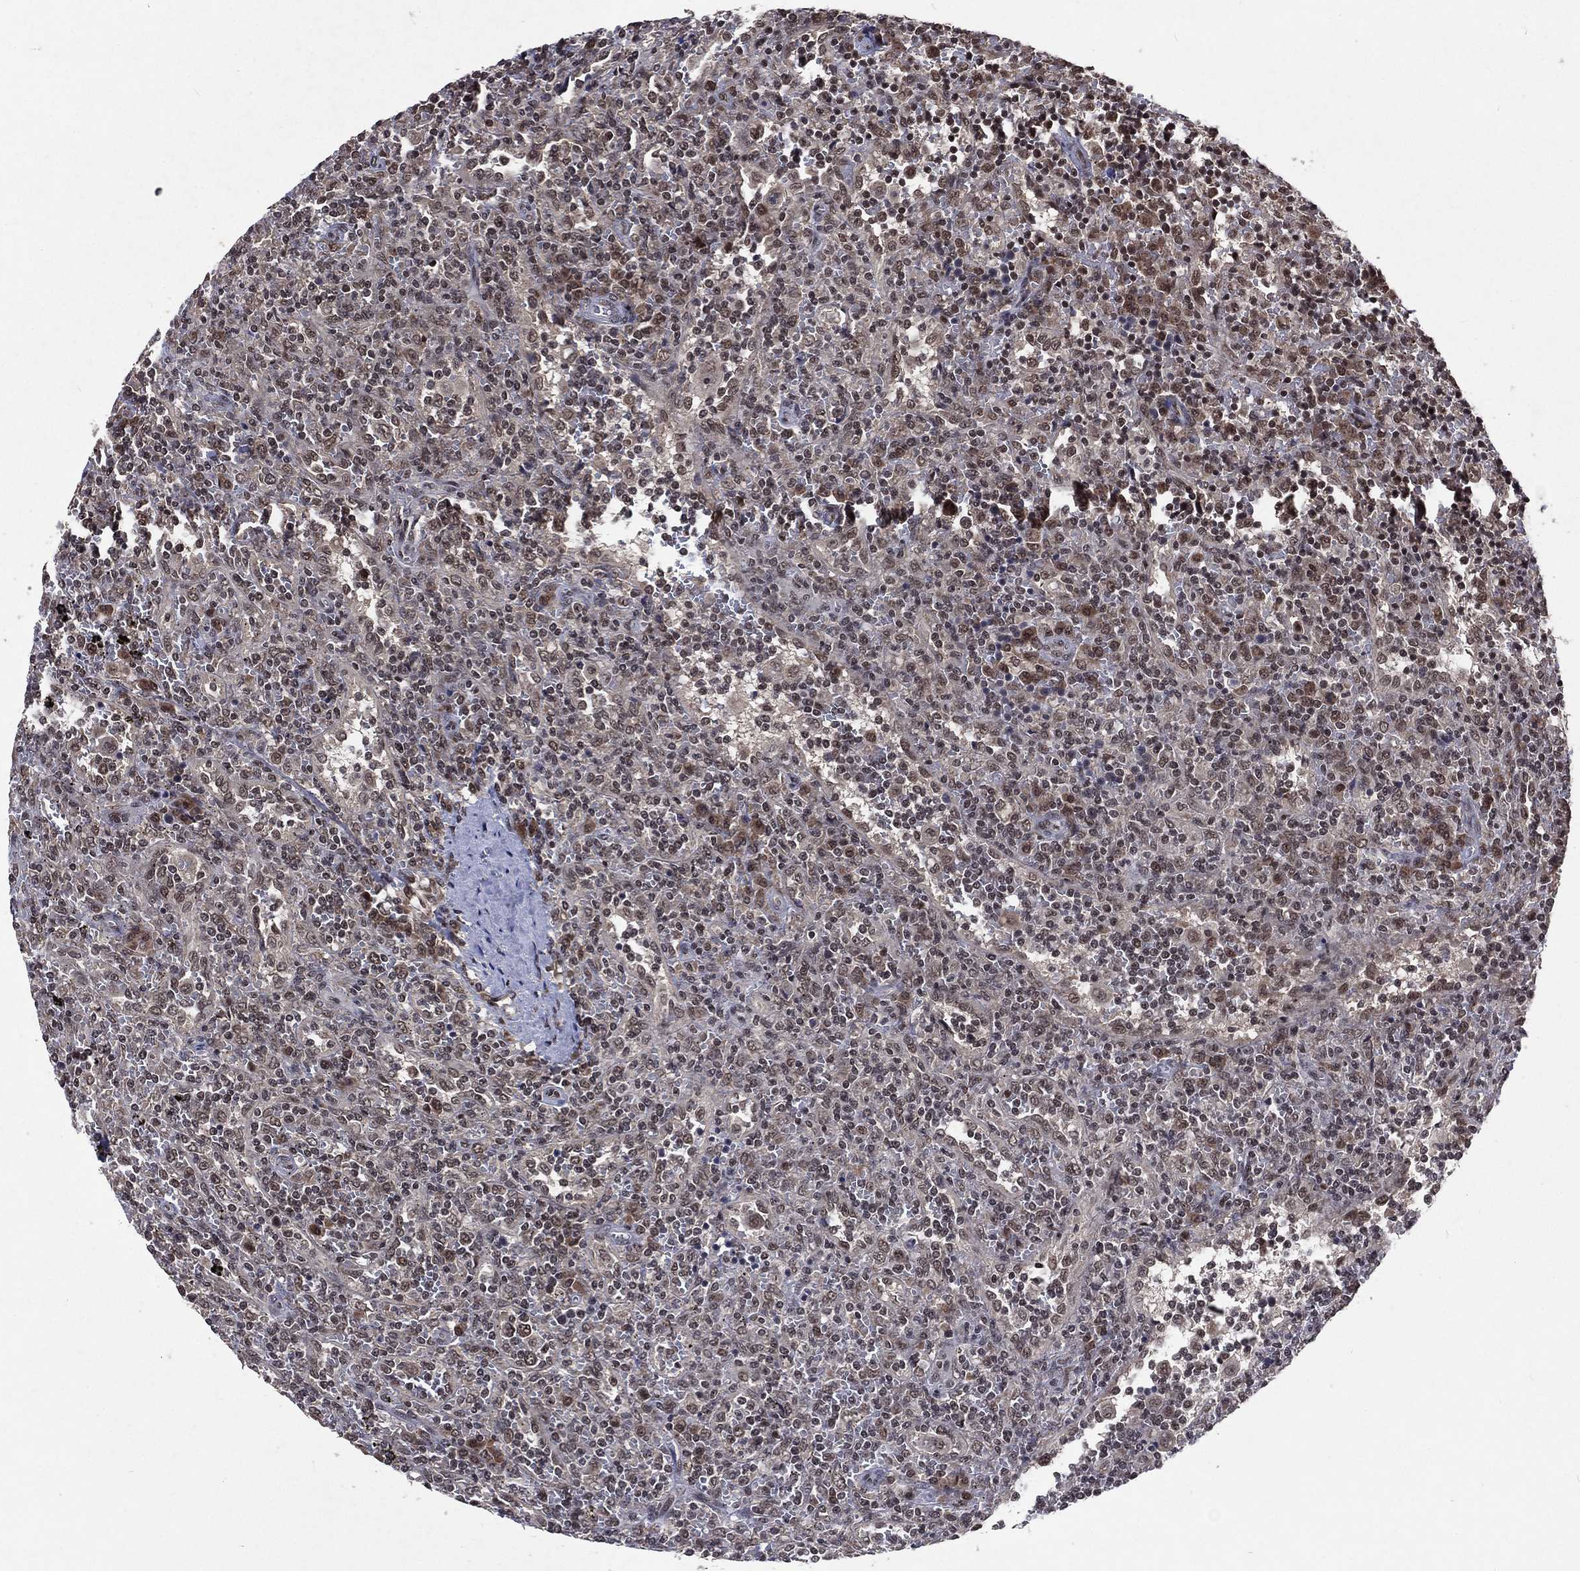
{"staining": {"intensity": "moderate", "quantity": "<25%", "location": "nuclear"}, "tissue": "lymphoma", "cell_type": "Tumor cells", "image_type": "cancer", "snomed": [{"axis": "morphology", "description": "Malignant lymphoma, non-Hodgkin's type, Low grade"}, {"axis": "topography", "description": "Spleen"}], "caption": "Protein expression analysis of lymphoma displays moderate nuclear expression in about <25% of tumor cells.", "gene": "DMAP1", "patient": {"sex": "male", "age": 62}}